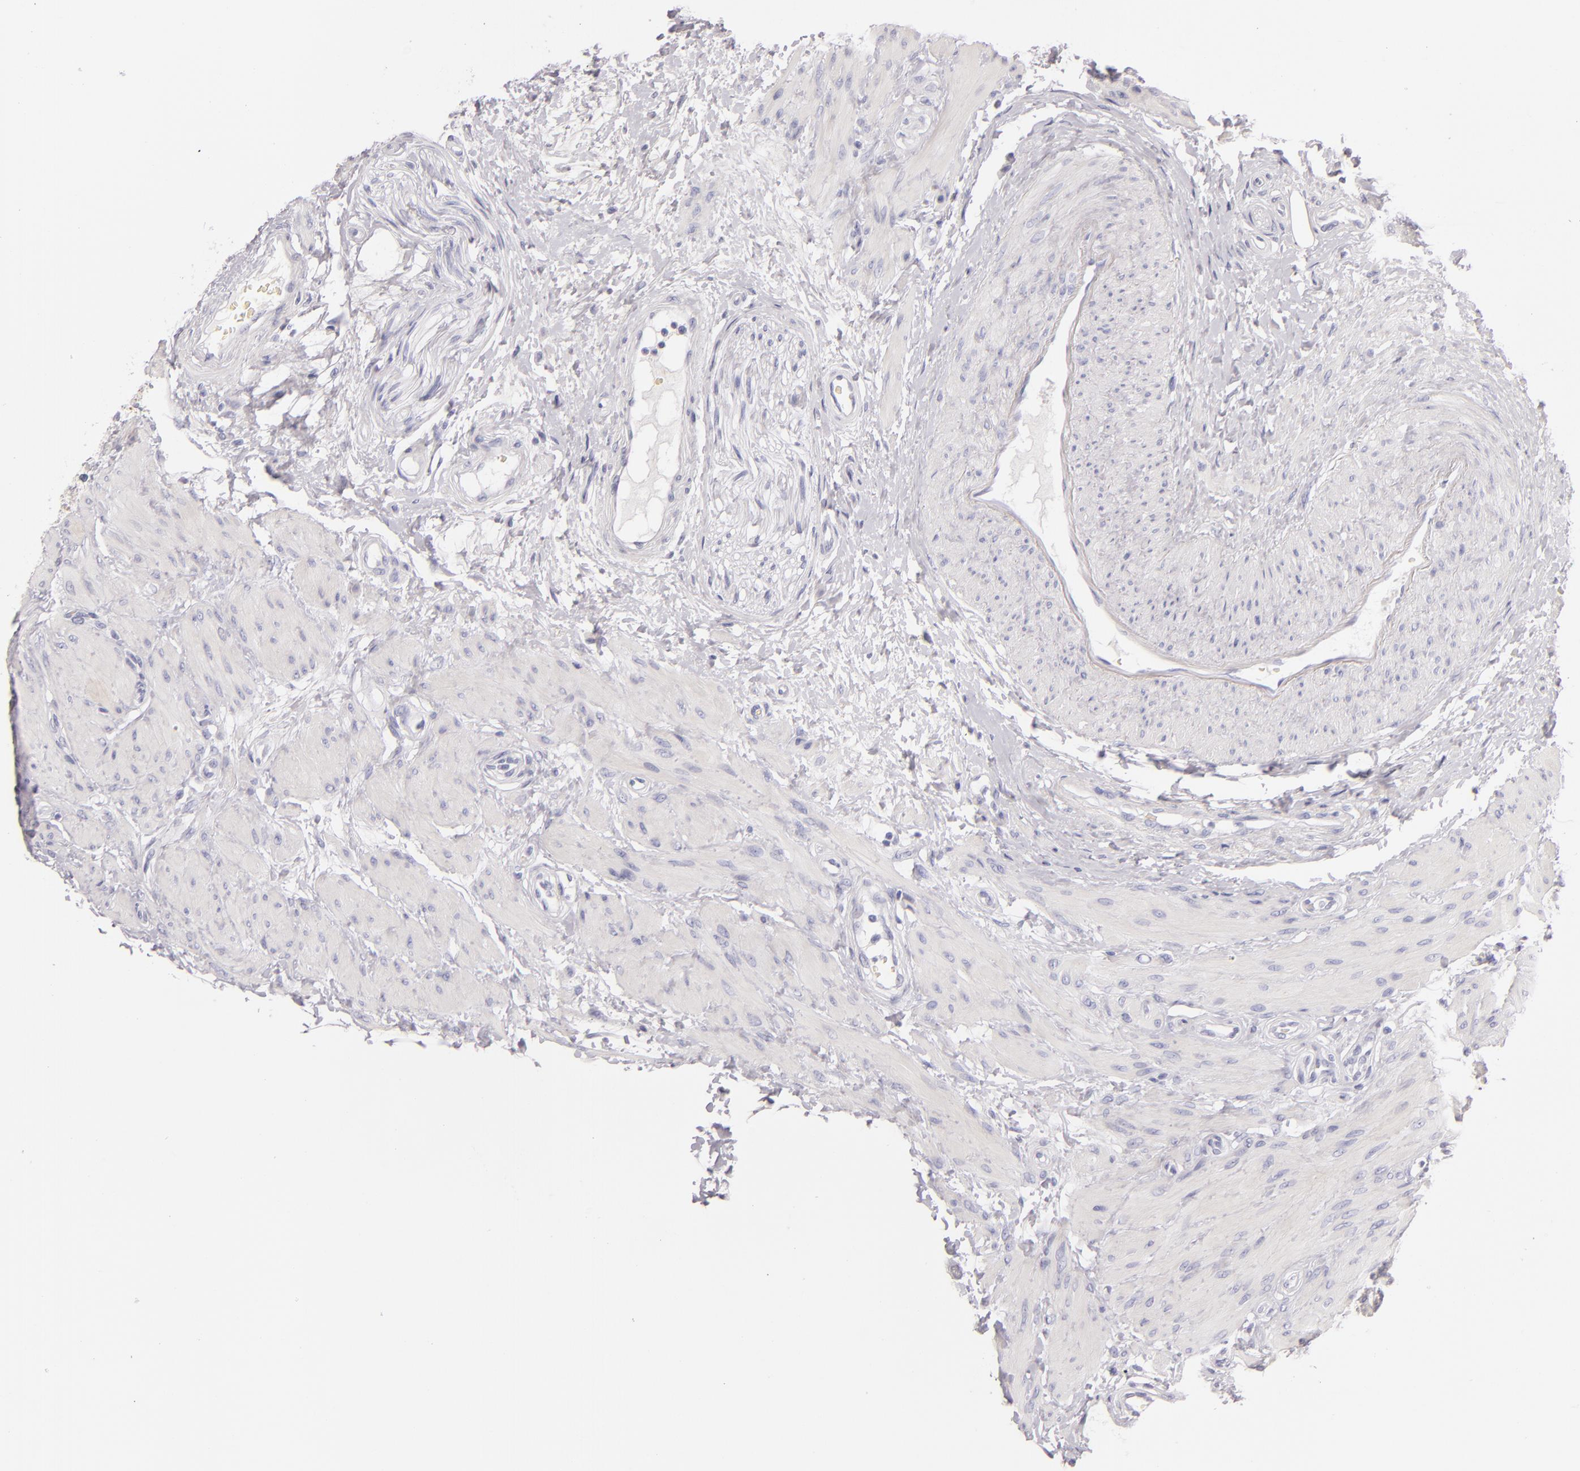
{"staining": {"intensity": "negative", "quantity": "none", "location": "none"}, "tissue": "epididymis", "cell_type": "Glandular cells", "image_type": "normal", "snomed": [{"axis": "morphology", "description": "Normal tissue, NOS"}, {"axis": "topography", "description": "Epididymis"}], "caption": "IHC micrograph of normal epididymis: human epididymis stained with DAB (3,3'-diaminobenzidine) displays no significant protein positivity in glandular cells.", "gene": "FABP1", "patient": {"sex": "male", "age": 68}}